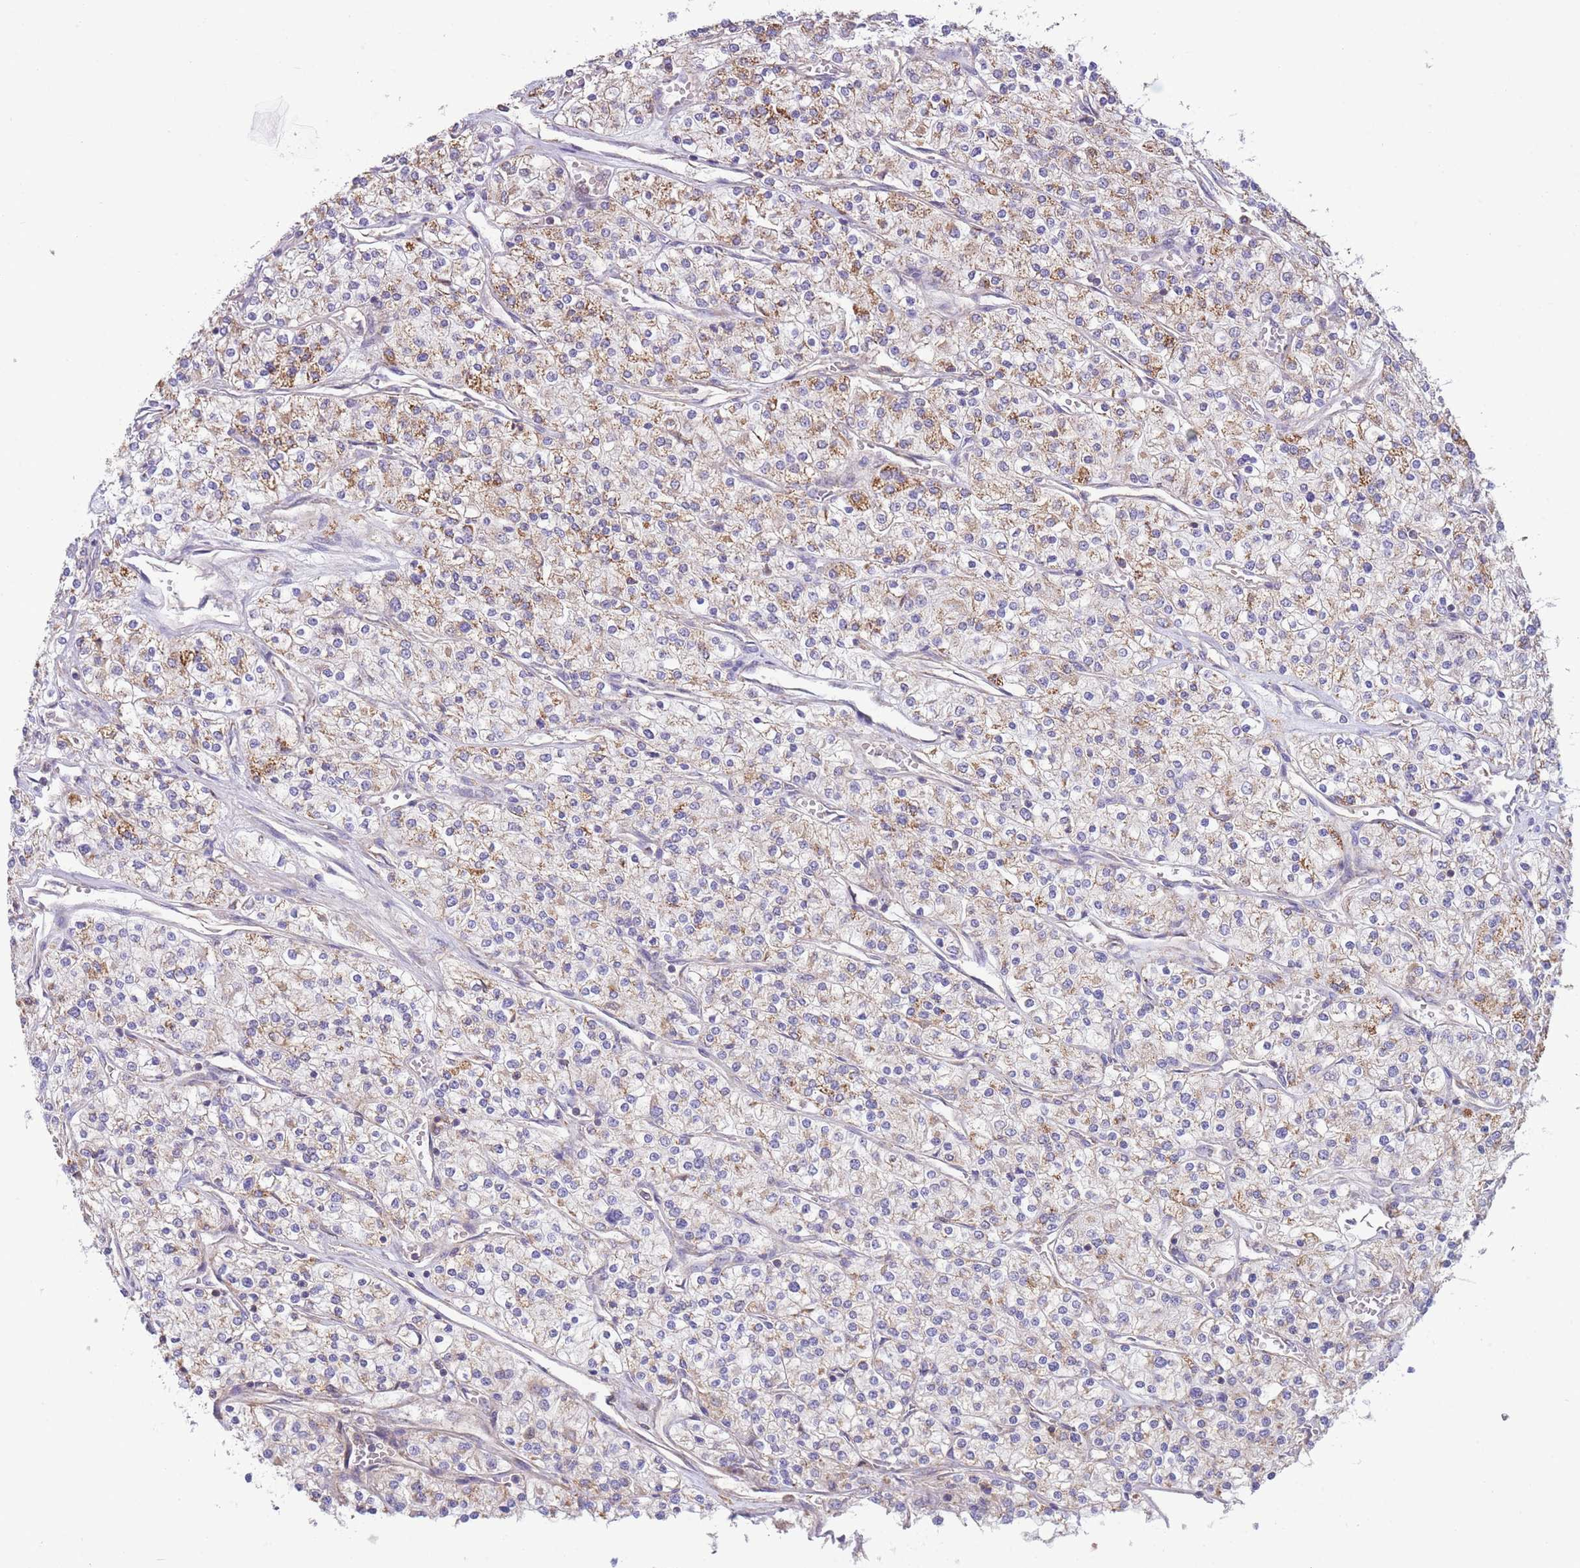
{"staining": {"intensity": "moderate", "quantity": "<25%", "location": "cytoplasmic/membranous"}, "tissue": "renal cancer", "cell_type": "Tumor cells", "image_type": "cancer", "snomed": [{"axis": "morphology", "description": "Adenocarcinoma, NOS"}, {"axis": "topography", "description": "Kidney"}], "caption": "DAB (3,3'-diaminobenzidine) immunohistochemical staining of human renal cancer (adenocarcinoma) demonstrates moderate cytoplasmic/membranous protein expression in approximately <25% of tumor cells. The staining was performed using DAB to visualize the protein expression in brown, while the nuclei were stained in blue with hematoxylin (Magnification: 20x).", "gene": "SLC25A42", "patient": {"sex": "male", "age": 80}}